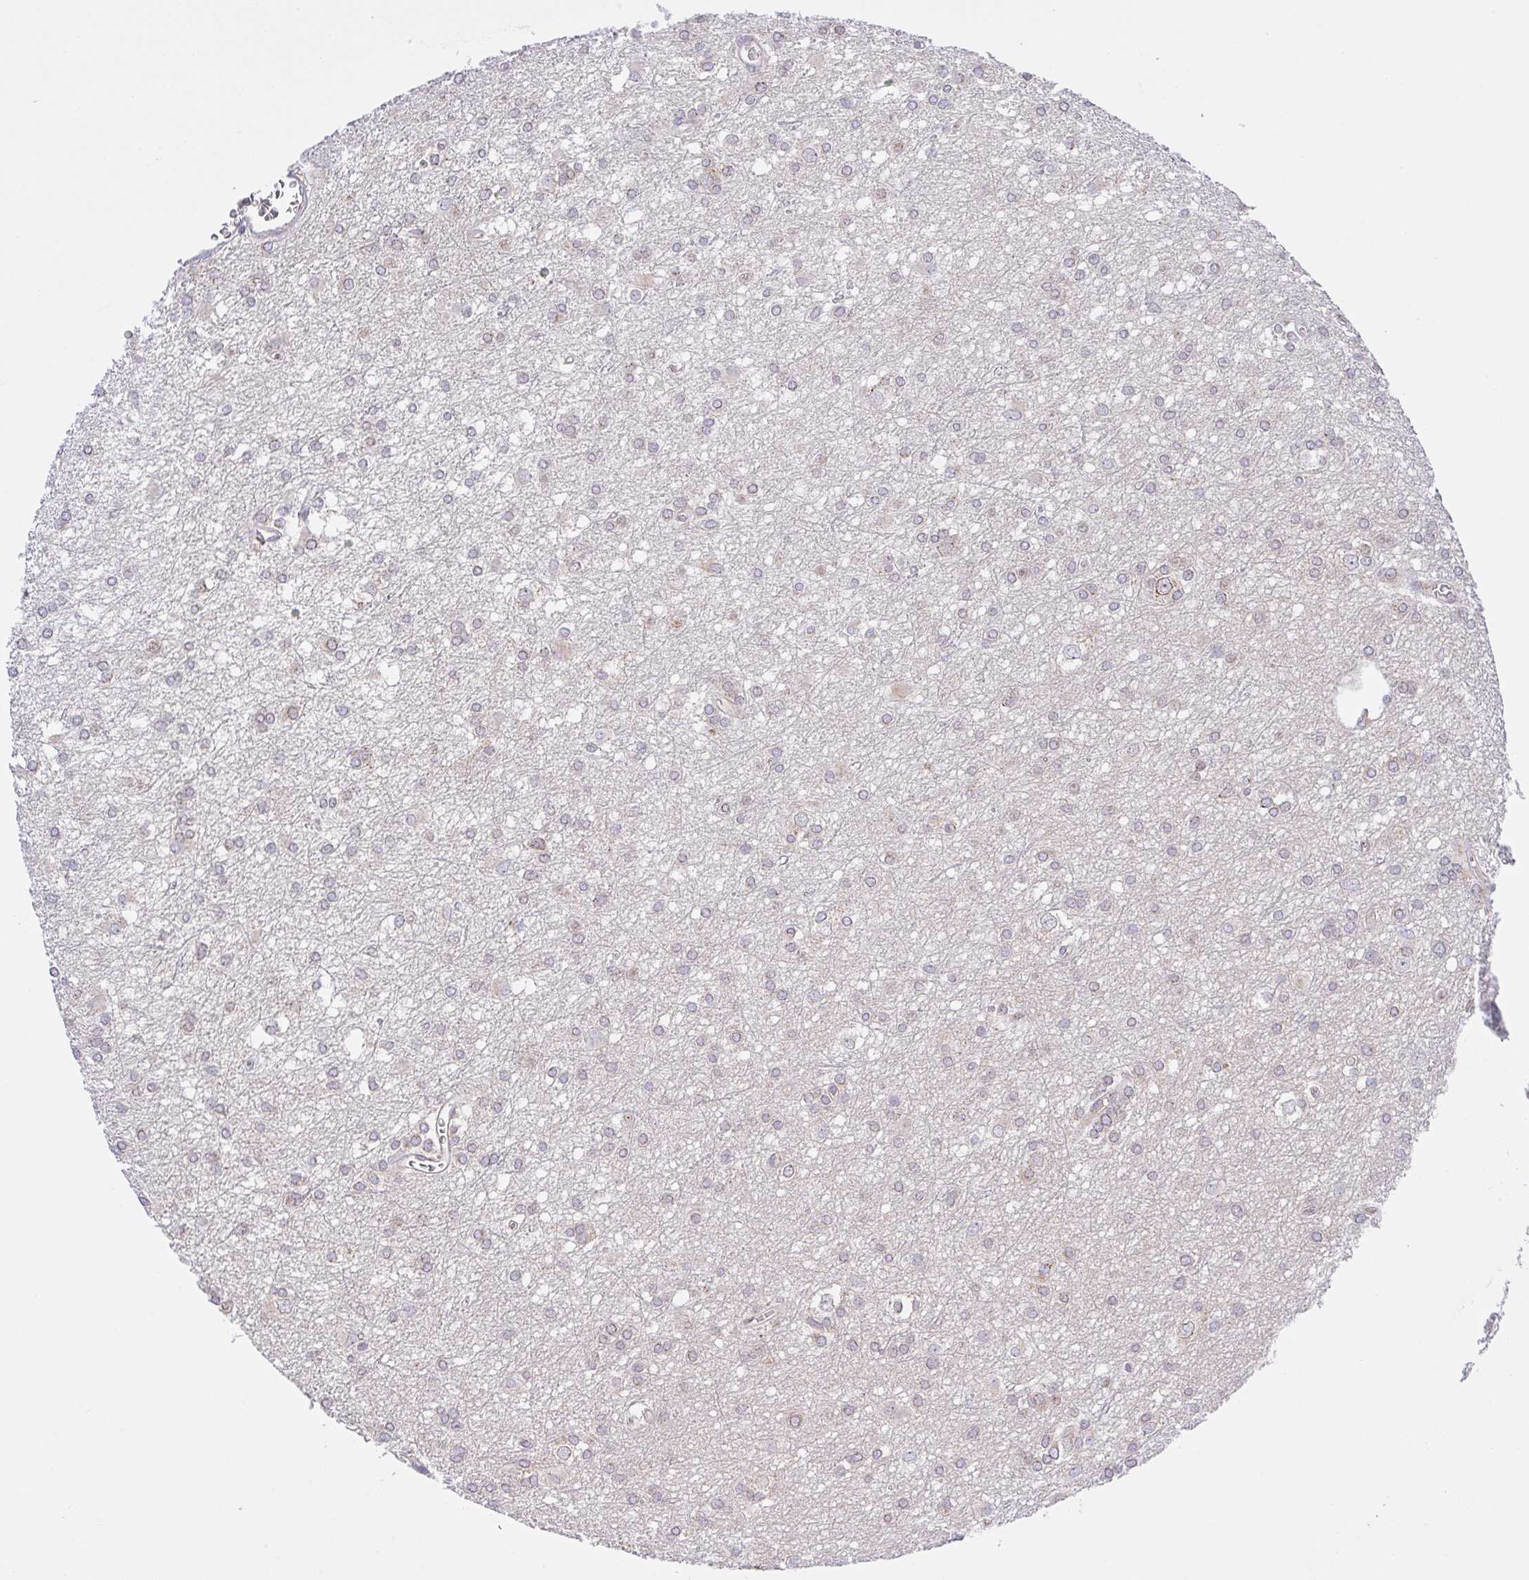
{"staining": {"intensity": "moderate", "quantity": "<25%", "location": "cytoplasmic/membranous"}, "tissue": "glioma", "cell_type": "Tumor cells", "image_type": "cancer", "snomed": [{"axis": "morphology", "description": "Glioma, malignant, High grade"}, {"axis": "topography", "description": "Brain"}], "caption": "IHC of glioma exhibits low levels of moderate cytoplasmic/membranous staining in approximately <25% of tumor cells.", "gene": "PROSER3", "patient": {"sex": "male", "age": 48}}